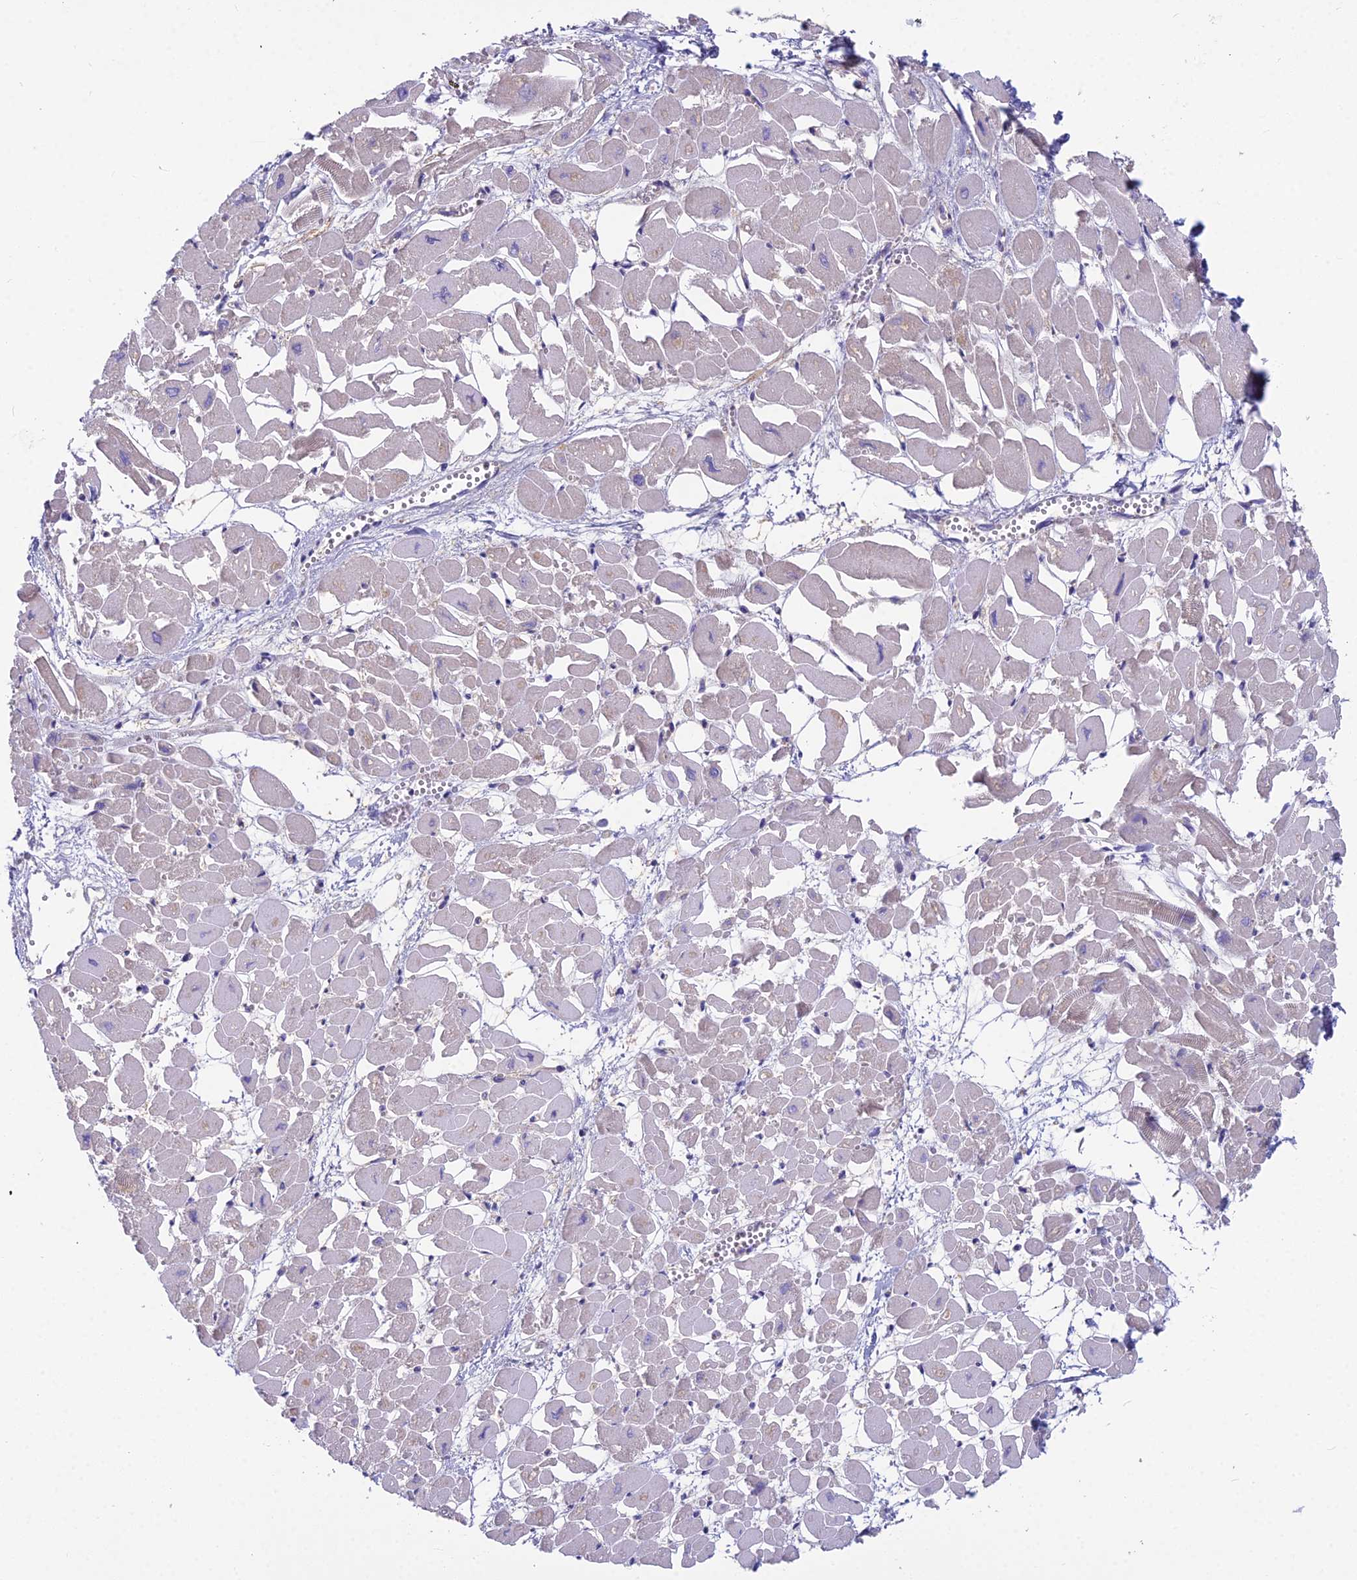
{"staining": {"intensity": "negative", "quantity": "none", "location": "none"}, "tissue": "heart muscle", "cell_type": "Cardiomyocytes", "image_type": "normal", "snomed": [{"axis": "morphology", "description": "Normal tissue, NOS"}, {"axis": "topography", "description": "Heart"}], "caption": "Immunohistochemical staining of unremarkable human heart muscle demonstrates no significant expression in cardiomyocytes. (DAB (3,3'-diaminobenzidine) immunohistochemistry (IHC) visualized using brightfield microscopy, high magnification).", "gene": "MVD", "patient": {"sex": "male", "age": 54}}